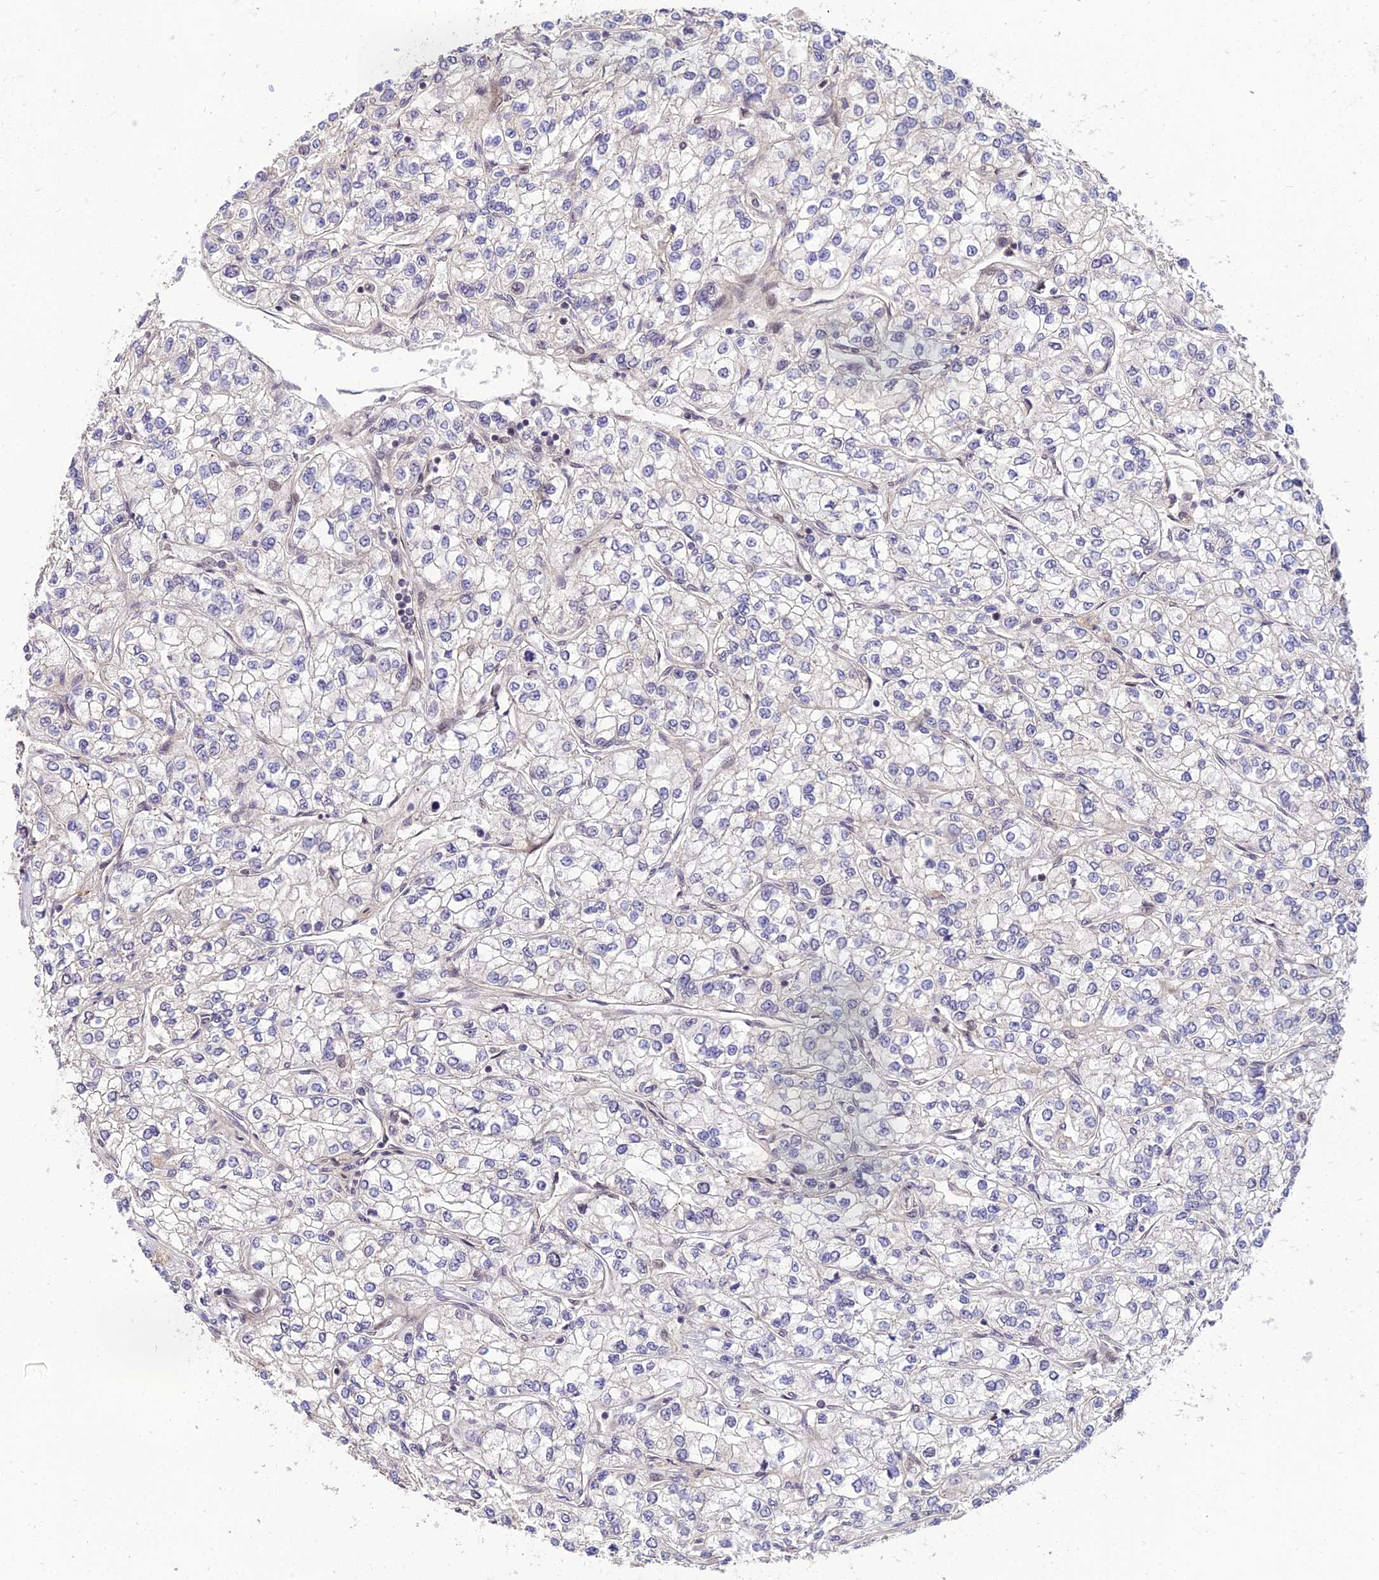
{"staining": {"intensity": "negative", "quantity": "none", "location": "none"}, "tissue": "renal cancer", "cell_type": "Tumor cells", "image_type": "cancer", "snomed": [{"axis": "morphology", "description": "Adenocarcinoma, NOS"}, {"axis": "topography", "description": "Kidney"}], "caption": "Tumor cells are negative for brown protein staining in adenocarcinoma (renal).", "gene": "ZNF85", "patient": {"sex": "male", "age": 80}}